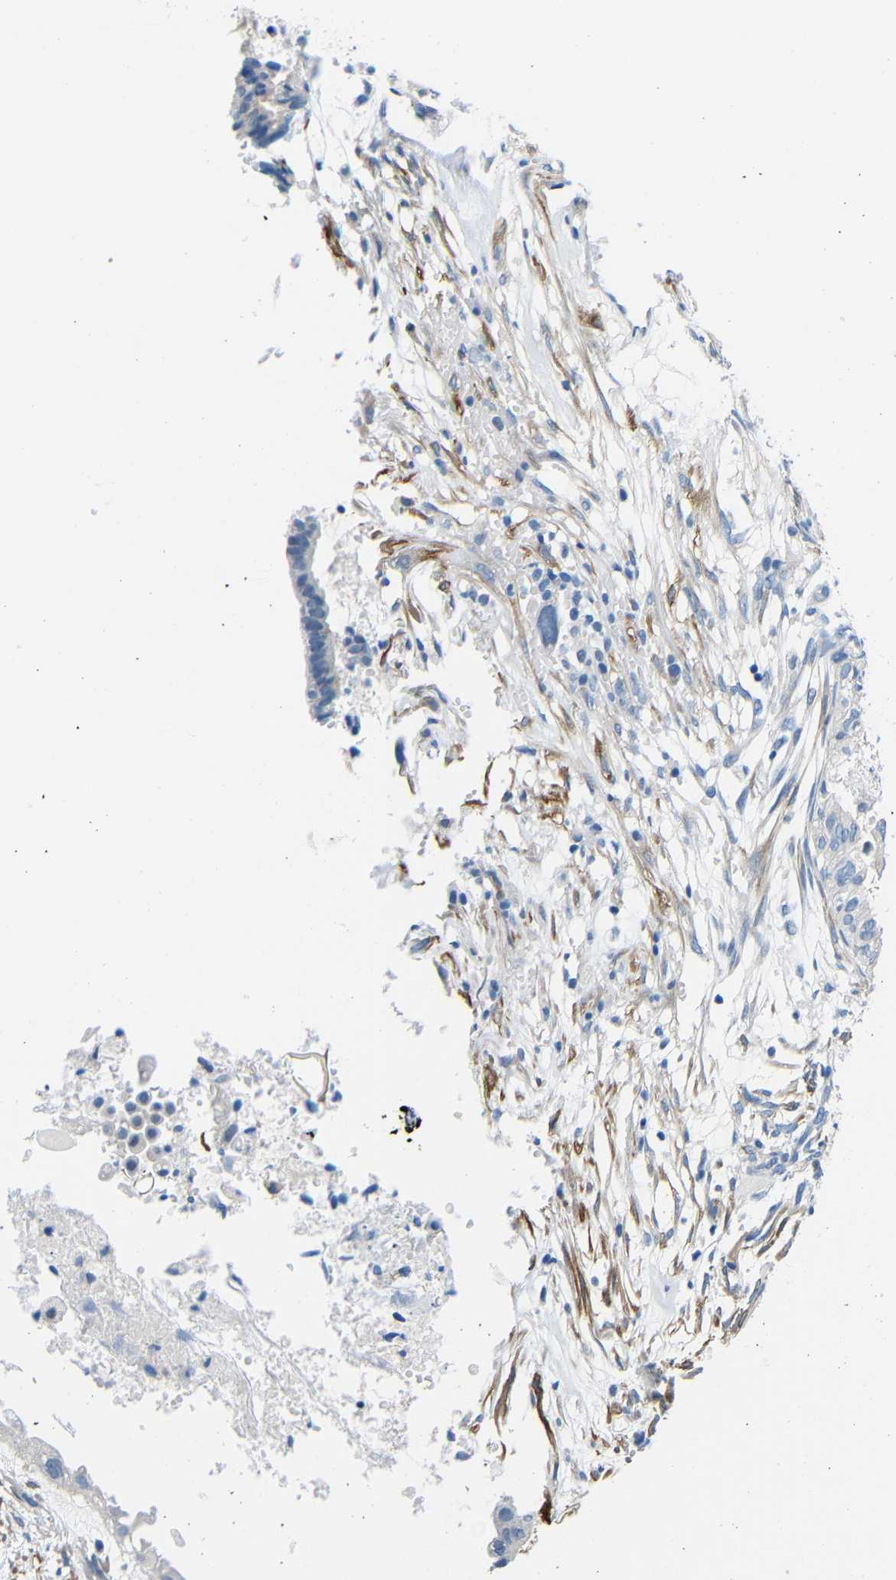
{"staining": {"intensity": "negative", "quantity": "none", "location": "none"}, "tissue": "cervical cancer", "cell_type": "Tumor cells", "image_type": "cancer", "snomed": [{"axis": "morphology", "description": "Normal tissue, NOS"}, {"axis": "morphology", "description": "Adenocarcinoma, NOS"}, {"axis": "topography", "description": "Cervix"}, {"axis": "topography", "description": "Endometrium"}], "caption": "Image shows no protein expression in tumor cells of cervical cancer tissue.", "gene": "NEGR1", "patient": {"sex": "female", "age": 86}}